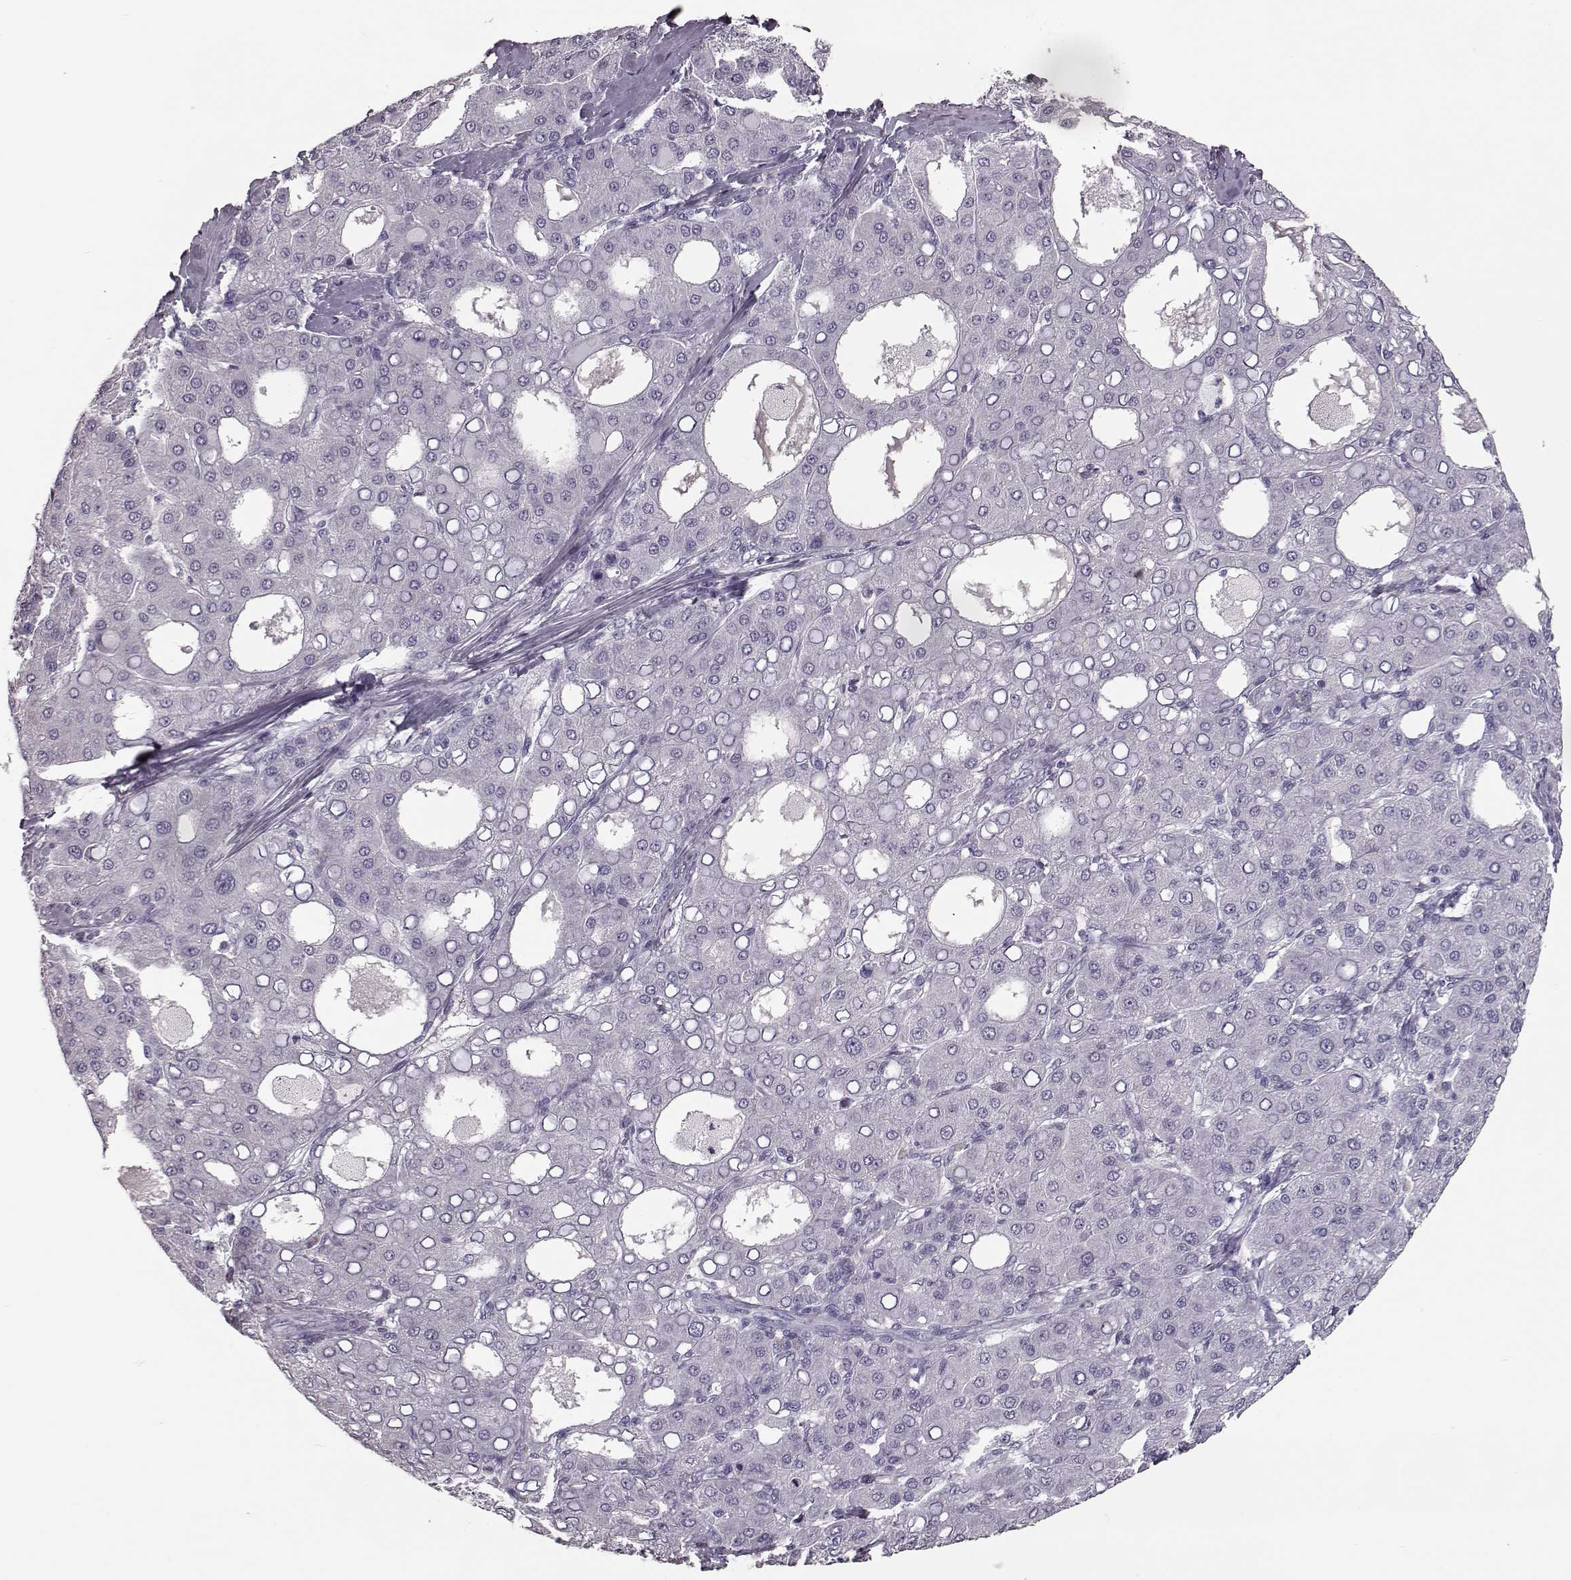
{"staining": {"intensity": "negative", "quantity": "none", "location": "none"}, "tissue": "liver cancer", "cell_type": "Tumor cells", "image_type": "cancer", "snomed": [{"axis": "morphology", "description": "Carcinoma, Hepatocellular, NOS"}, {"axis": "topography", "description": "Liver"}], "caption": "Hepatocellular carcinoma (liver) was stained to show a protein in brown. There is no significant expression in tumor cells.", "gene": "CCL19", "patient": {"sex": "male", "age": 65}}